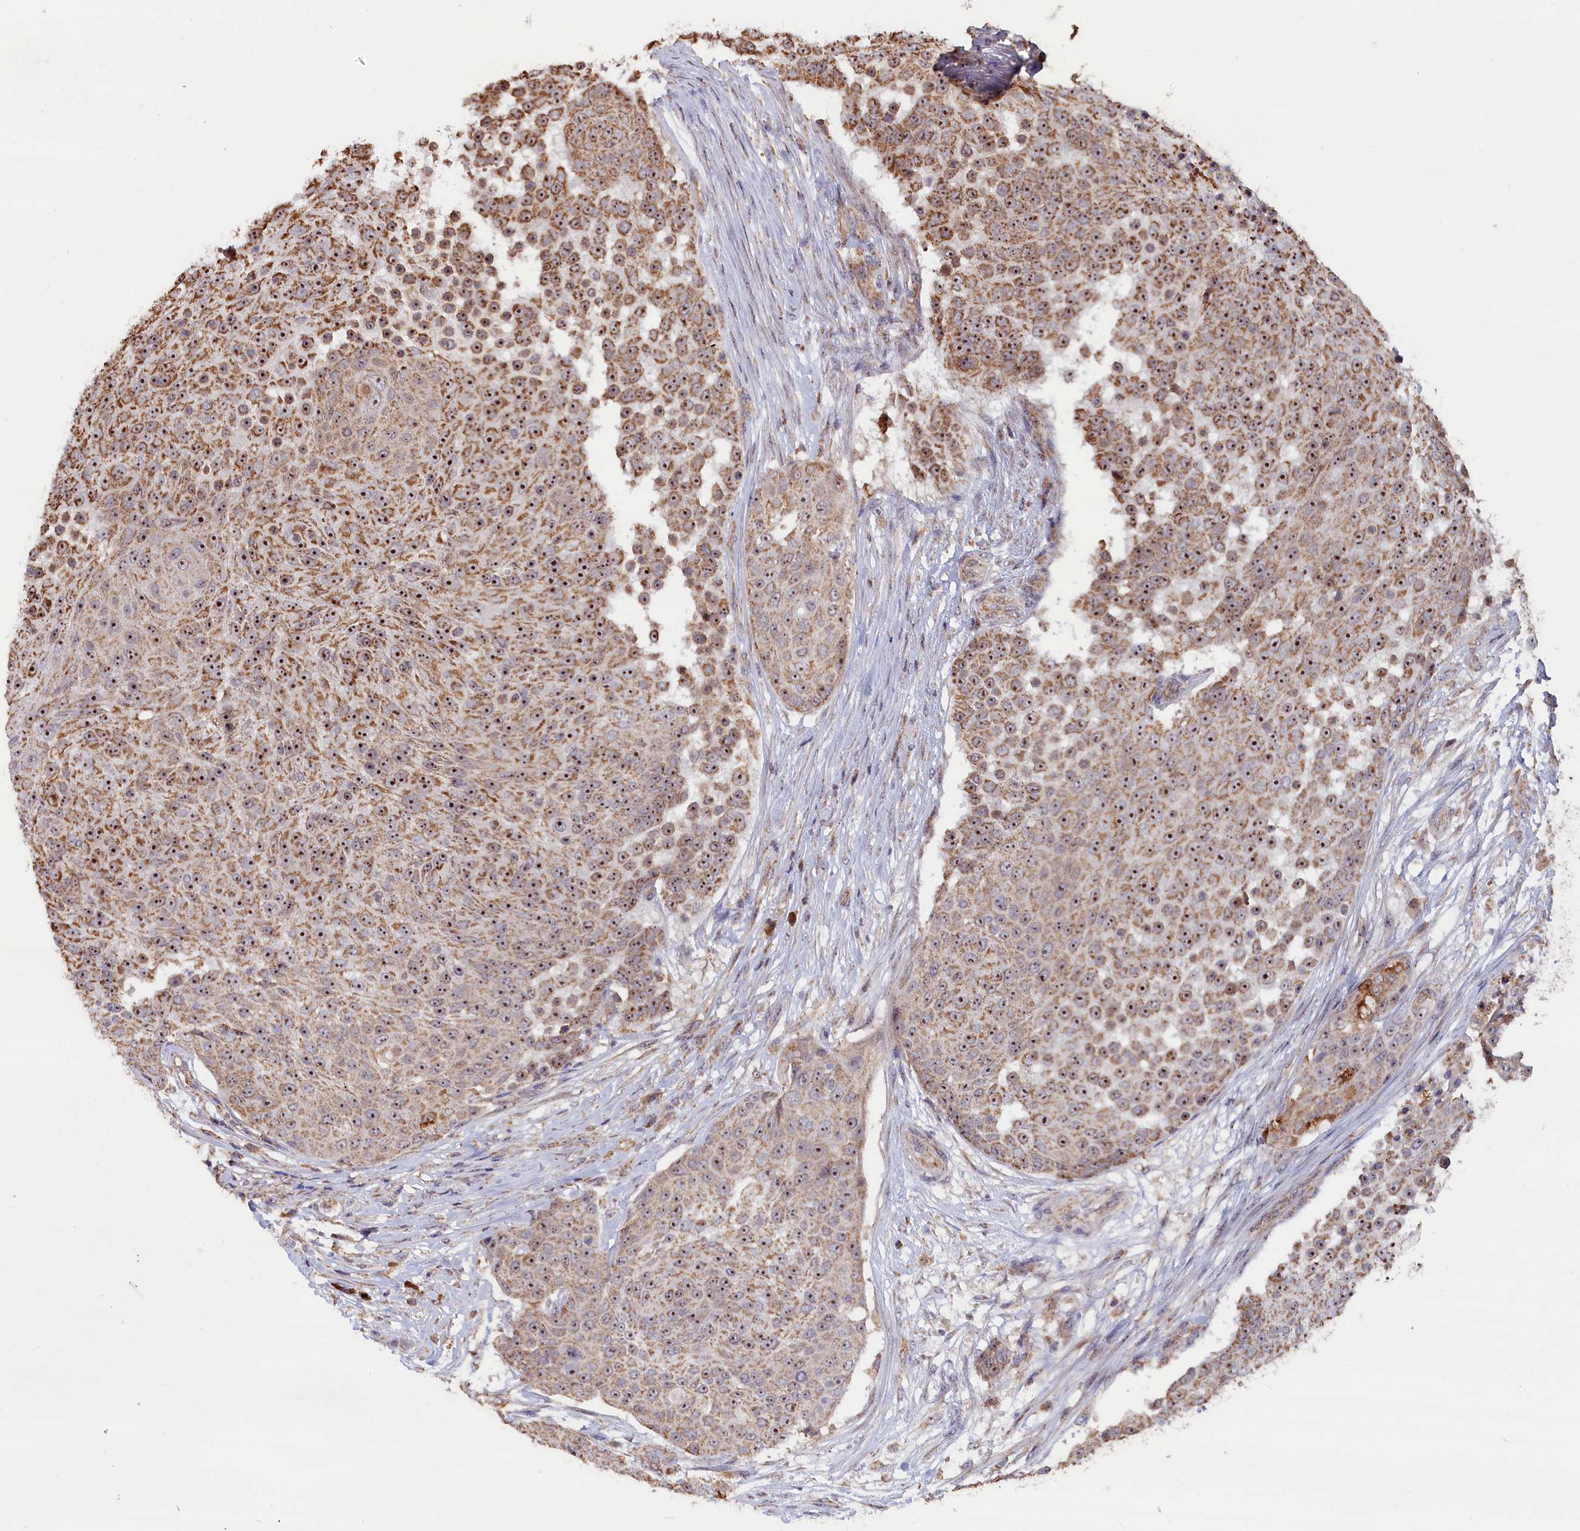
{"staining": {"intensity": "strong", "quantity": ">75%", "location": "cytoplasmic/membranous,nuclear"}, "tissue": "urothelial cancer", "cell_type": "Tumor cells", "image_type": "cancer", "snomed": [{"axis": "morphology", "description": "Urothelial carcinoma, High grade"}, {"axis": "topography", "description": "Urinary bladder"}], "caption": "The immunohistochemical stain labels strong cytoplasmic/membranous and nuclear positivity in tumor cells of urothelial cancer tissue.", "gene": "ZNF816", "patient": {"sex": "female", "age": 63}}